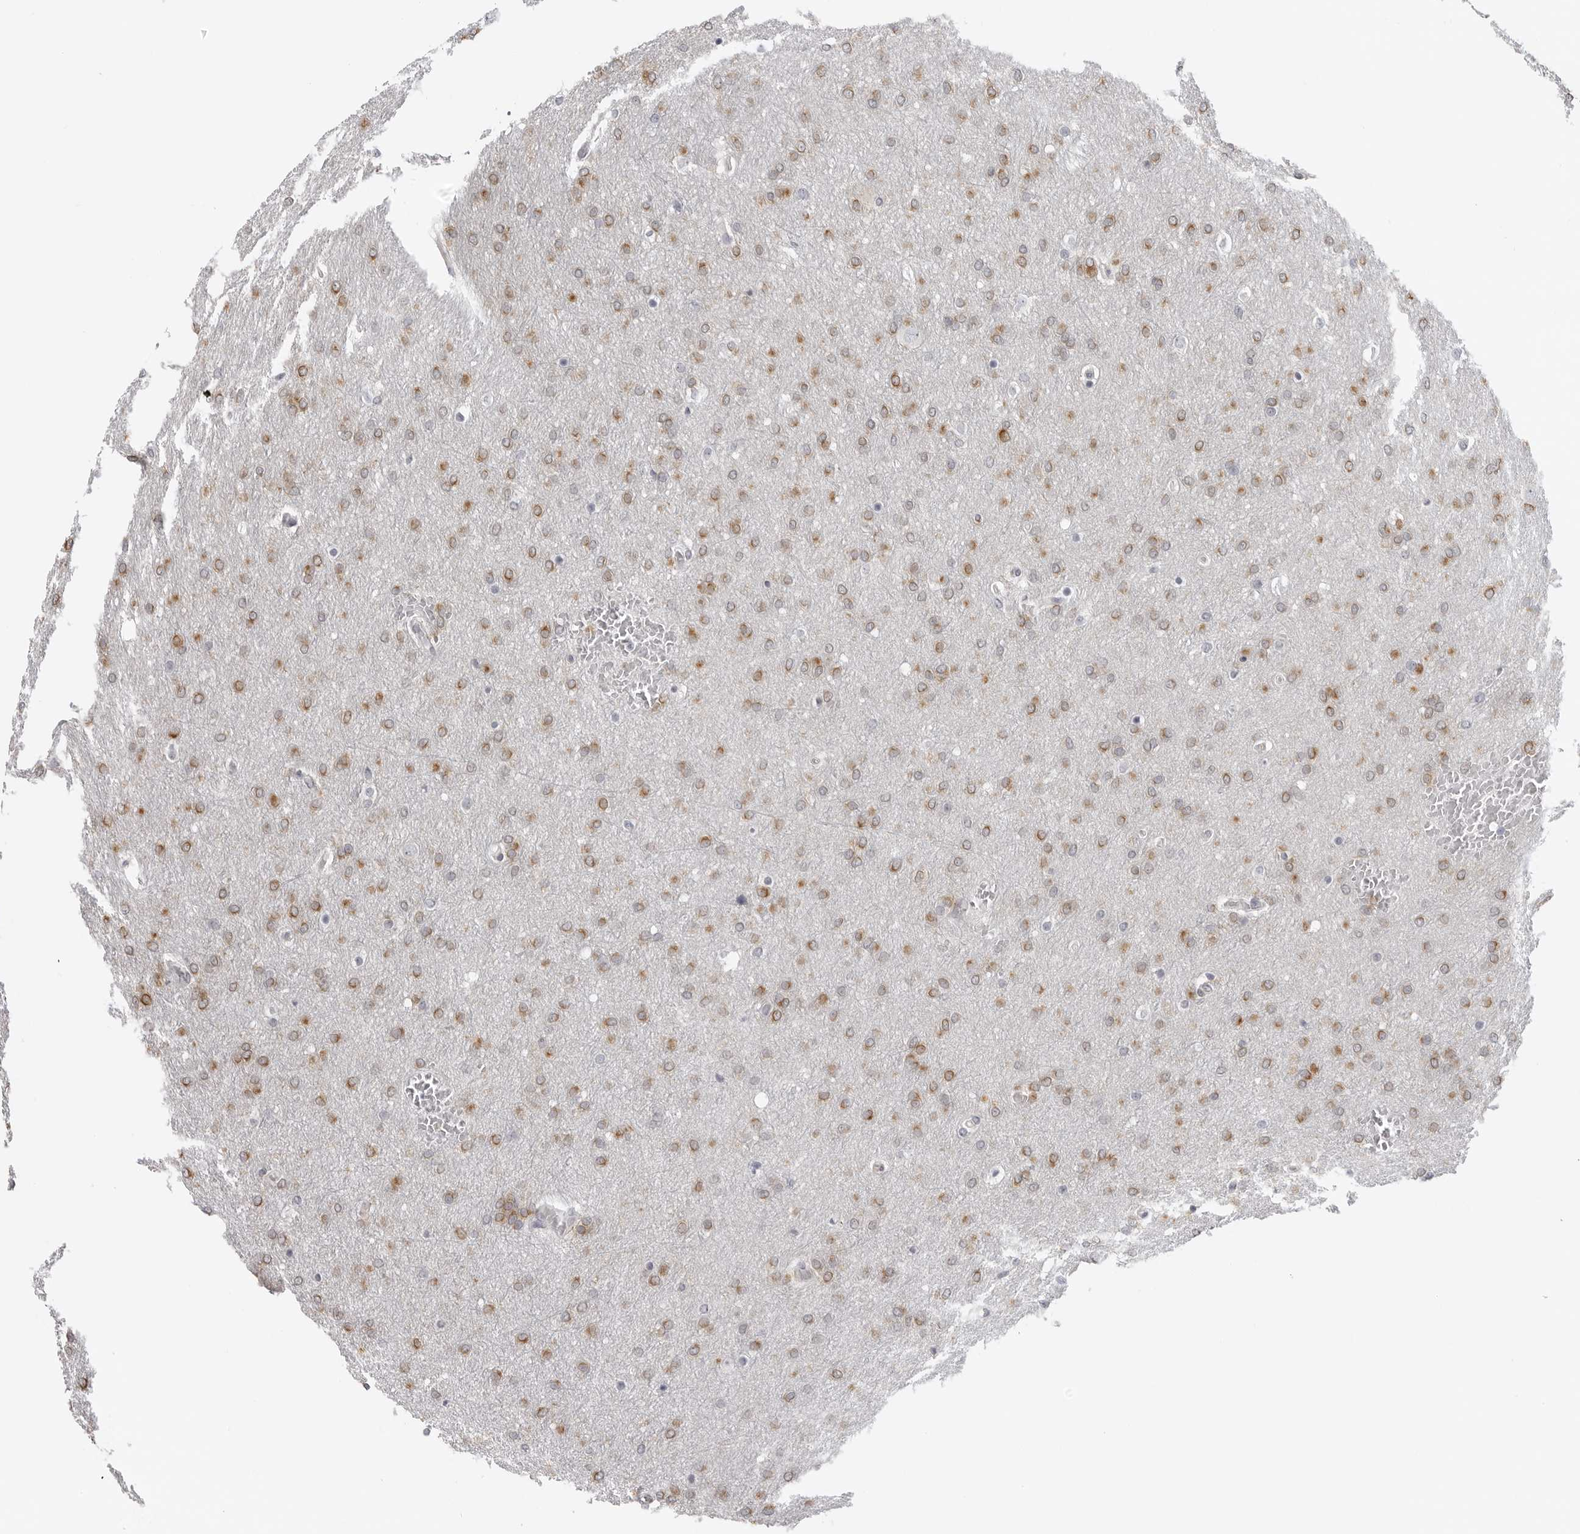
{"staining": {"intensity": "moderate", "quantity": ">75%", "location": "cytoplasmic/membranous"}, "tissue": "glioma", "cell_type": "Tumor cells", "image_type": "cancer", "snomed": [{"axis": "morphology", "description": "Glioma, malignant, Low grade"}, {"axis": "topography", "description": "Brain"}], "caption": "A brown stain labels moderate cytoplasmic/membranous staining of a protein in malignant glioma (low-grade) tumor cells.", "gene": "MAP7D1", "patient": {"sex": "female", "age": 37}}